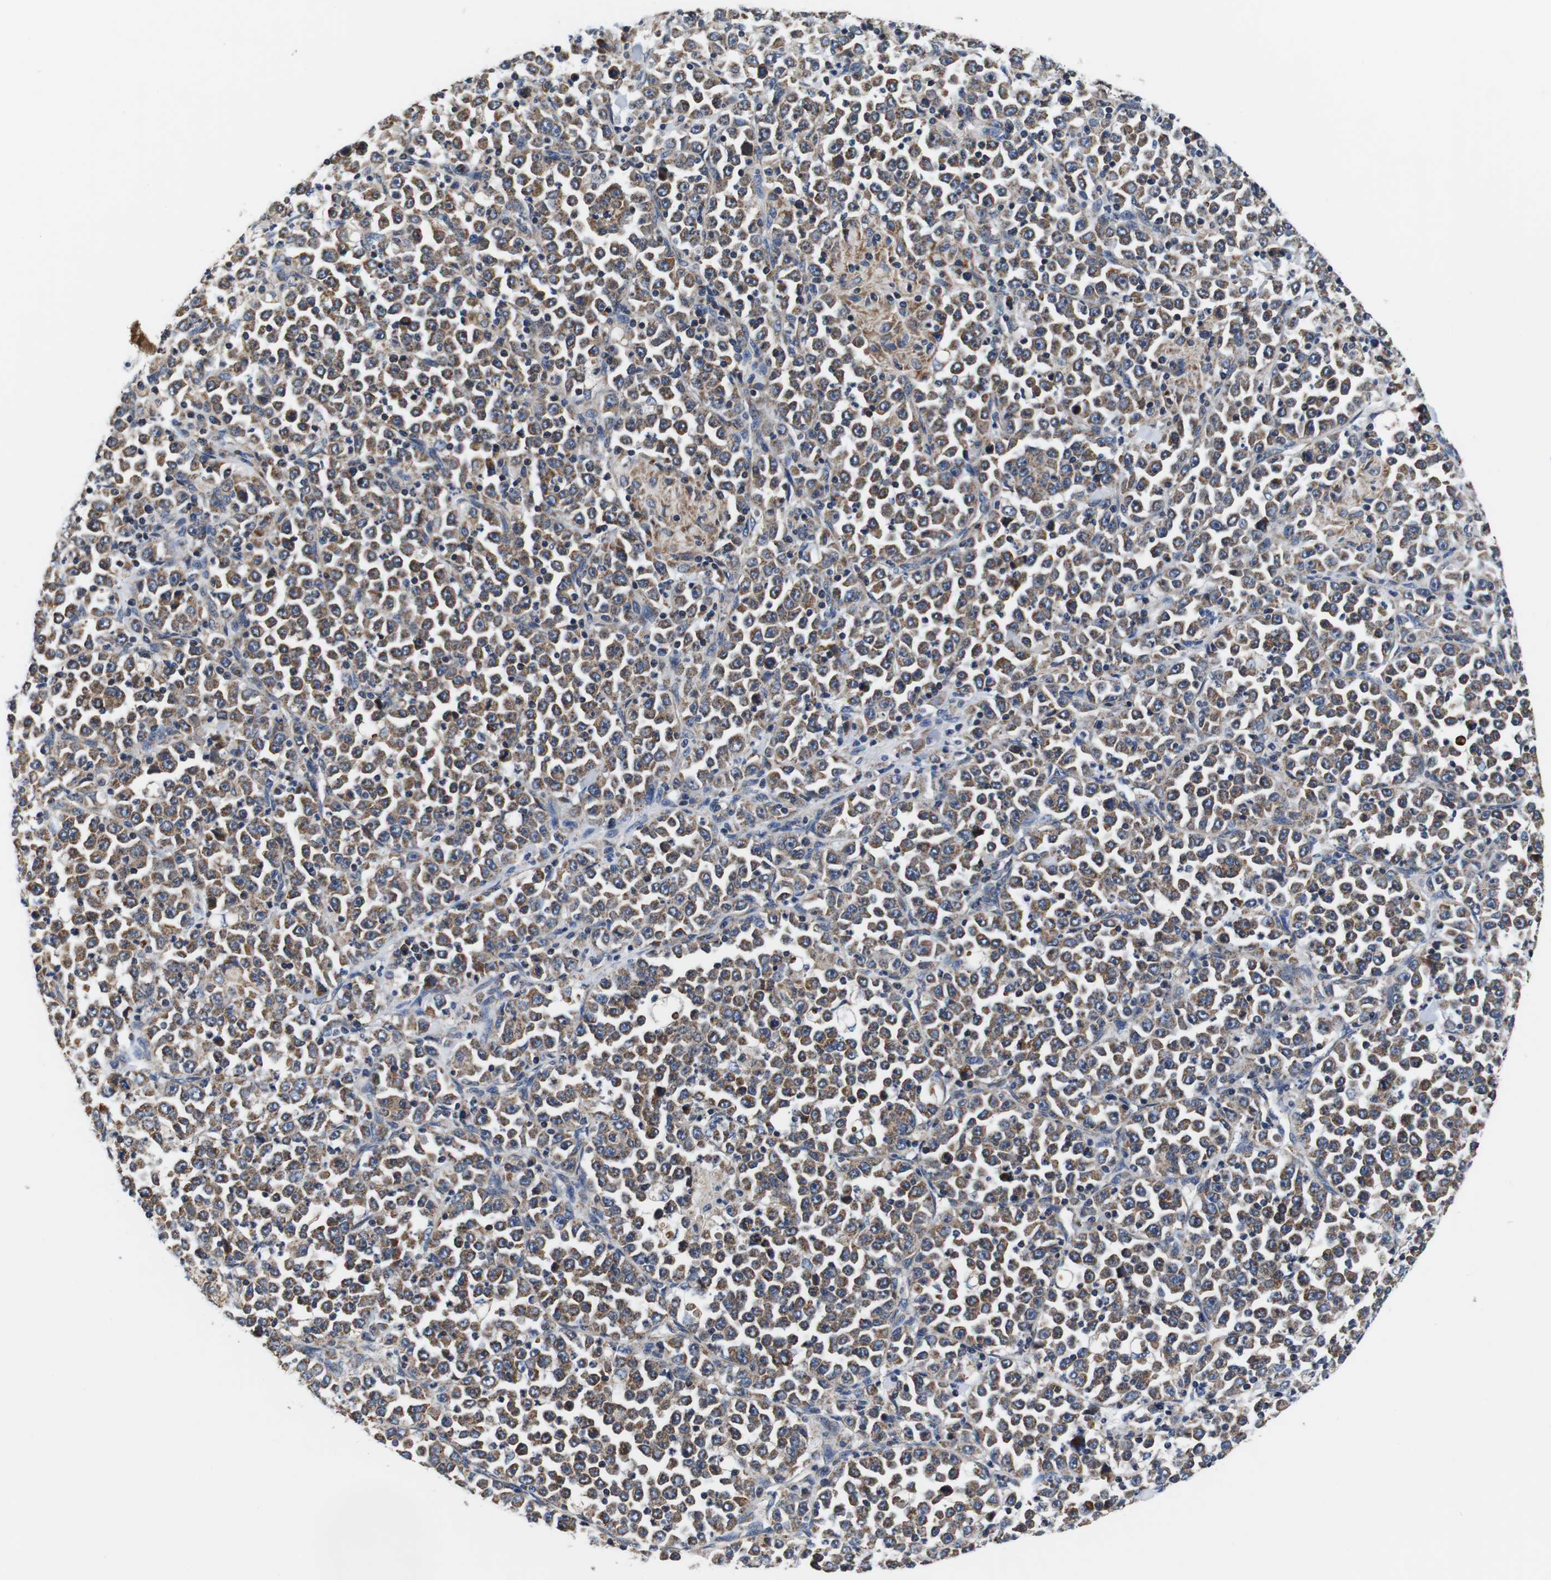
{"staining": {"intensity": "moderate", "quantity": ">75%", "location": "cytoplasmic/membranous"}, "tissue": "stomach cancer", "cell_type": "Tumor cells", "image_type": "cancer", "snomed": [{"axis": "morphology", "description": "Normal tissue, NOS"}, {"axis": "morphology", "description": "Adenocarcinoma, NOS"}, {"axis": "topography", "description": "Stomach, upper"}, {"axis": "topography", "description": "Stomach"}], "caption": "This is an image of immunohistochemistry staining of stomach cancer (adenocarcinoma), which shows moderate expression in the cytoplasmic/membranous of tumor cells.", "gene": "LRP4", "patient": {"sex": "male", "age": 59}}